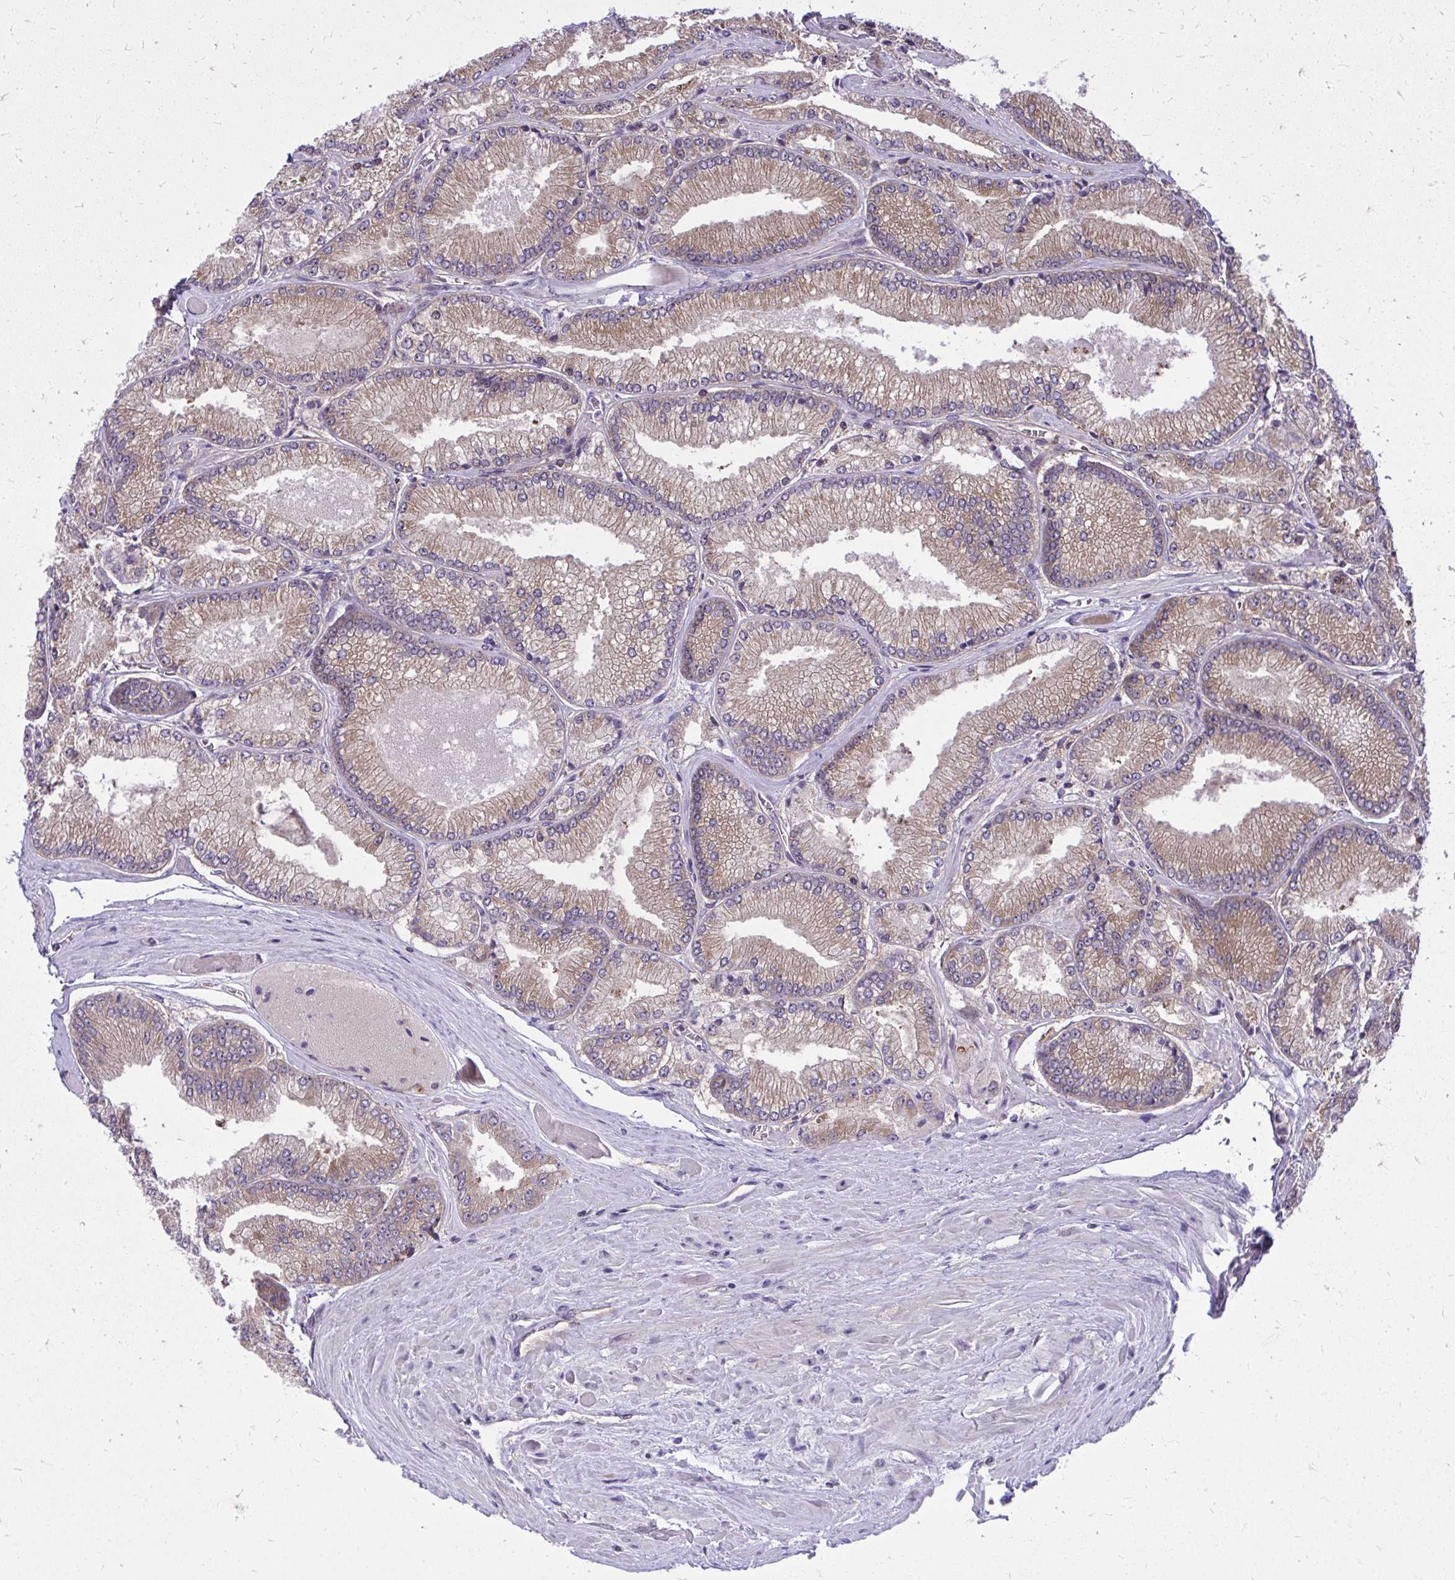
{"staining": {"intensity": "weak", "quantity": ">75%", "location": "cytoplasmic/membranous"}, "tissue": "prostate cancer", "cell_type": "Tumor cells", "image_type": "cancer", "snomed": [{"axis": "morphology", "description": "Adenocarcinoma, Low grade"}, {"axis": "topography", "description": "Prostate"}], "caption": "Immunohistochemistry micrograph of human prostate cancer stained for a protein (brown), which displays low levels of weak cytoplasmic/membranous expression in about >75% of tumor cells.", "gene": "PPP5C", "patient": {"sex": "male", "age": 67}}